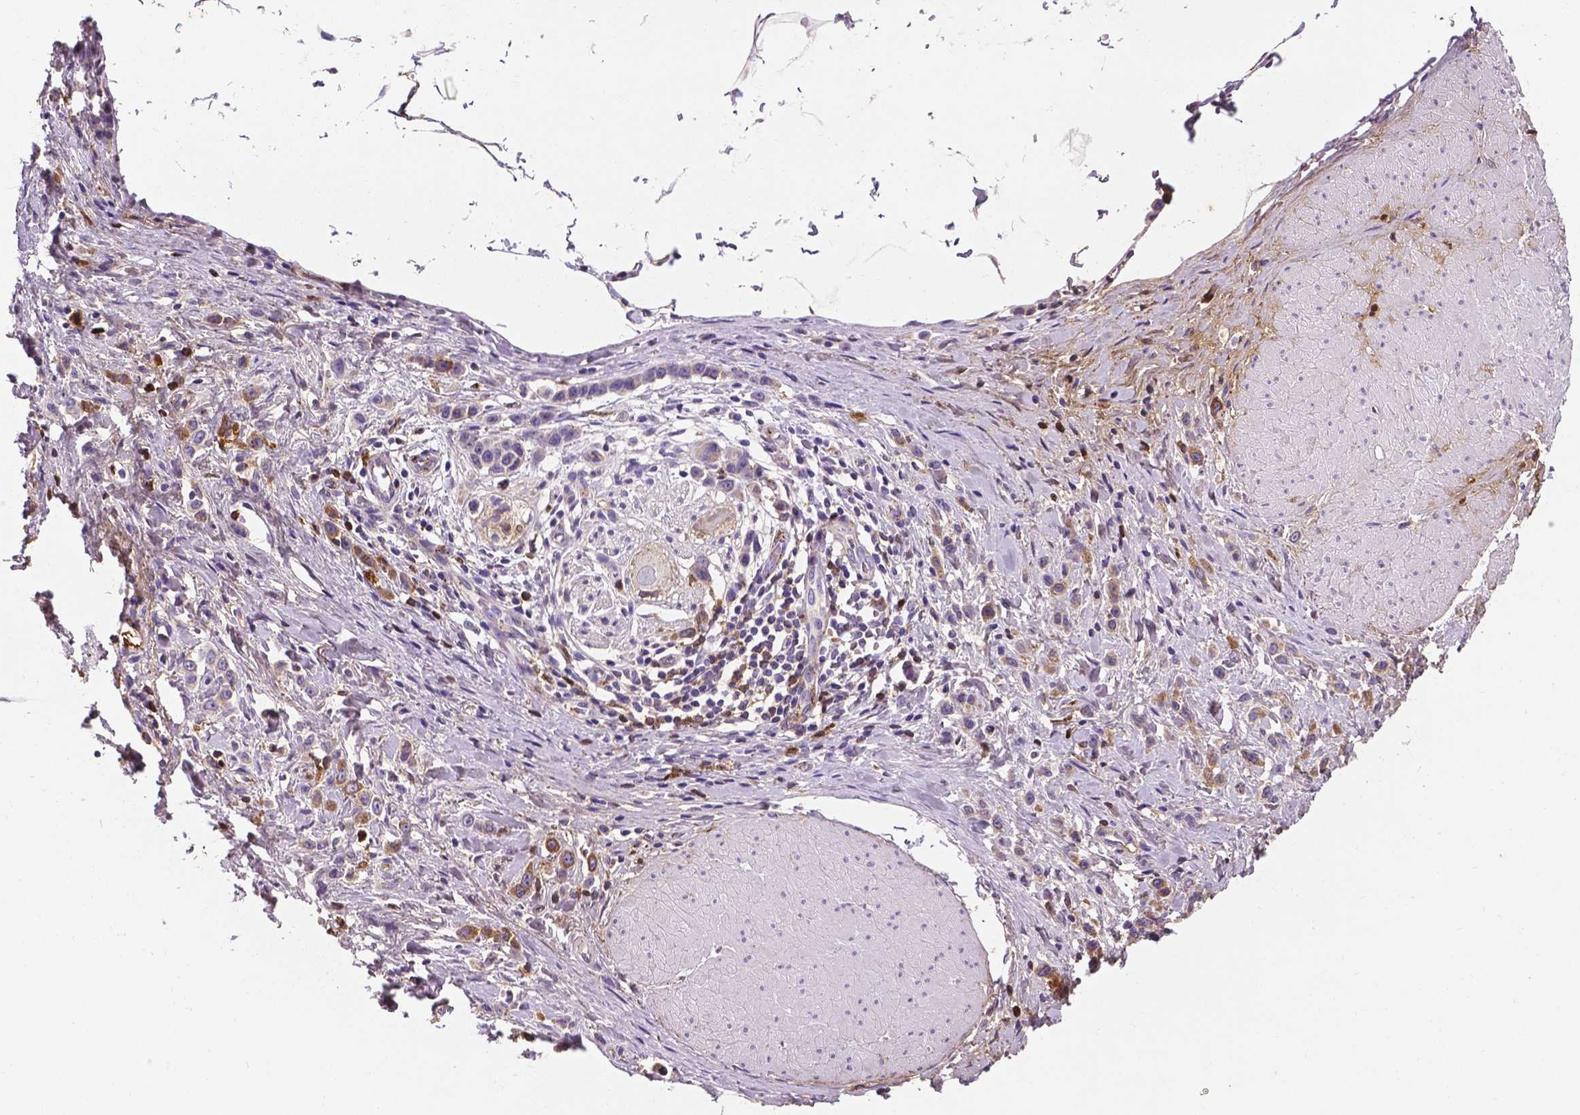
{"staining": {"intensity": "strong", "quantity": "25%-75%", "location": "cytoplasmic/membranous"}, "tissue": "stomach cancer", "cell_type": "Tumor cells", "image_type": "cancer", "snomed": [{"axis": "morphology", "description": "Adenocarcinoma, NOS"}, {"axis": "topography", "description": "Stomach"}], "caption": "Approximately 25%-75% of tumor cells in human adenocarcinoma (stomach) demonstrate strong cytoplasmic/membranous protein positivity as visualized by brown immunohistochemical staining.", "gene": "APOE", "patient": {"sex": "male", "age": 47}}